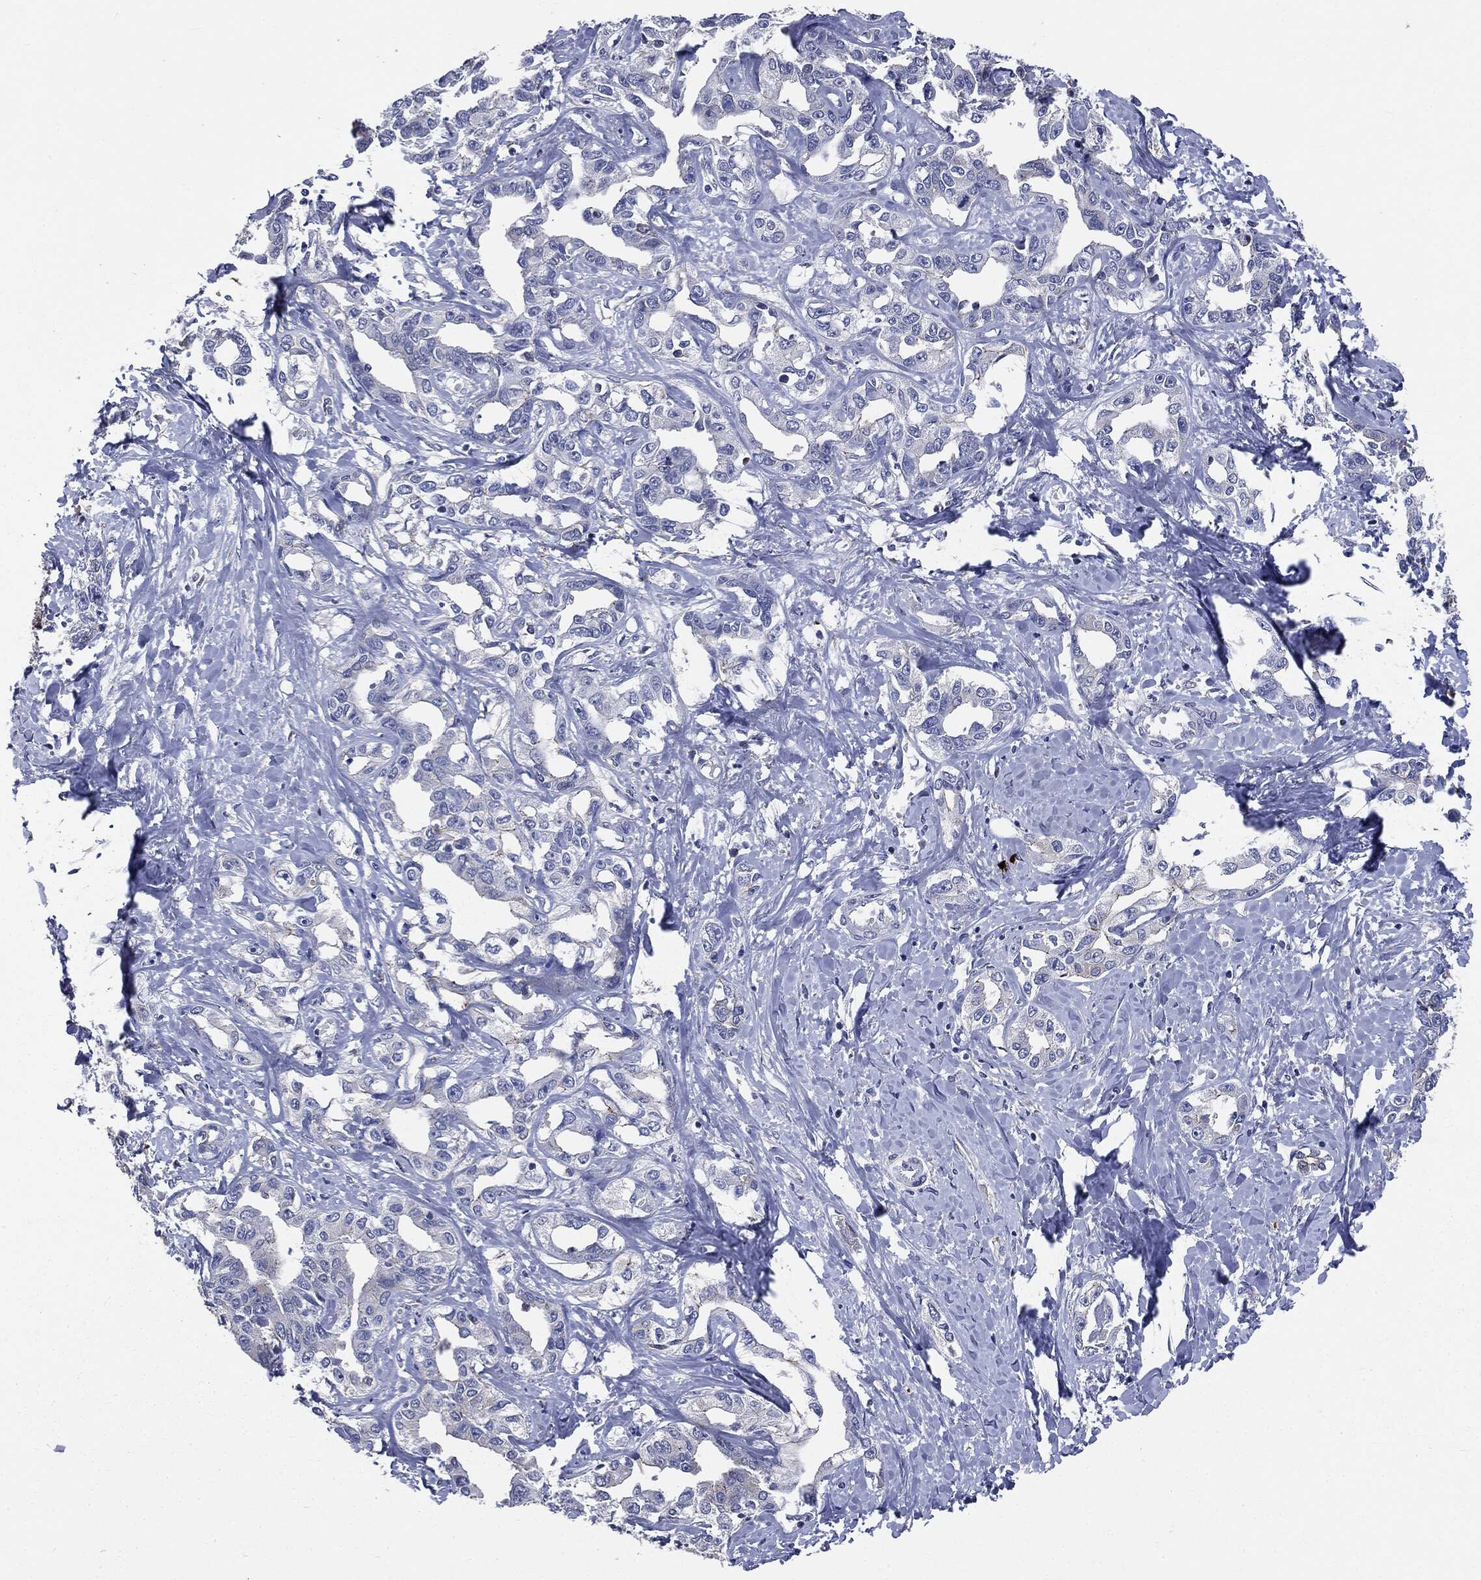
{"staining": {"intensity": "negative", "quantity": "none", "location": "none"}, "tissue": "liver cancer", "cell_type": "Tumor cells", "image_type": "cancer", "snomed": [{"axis": "morphology", "description": "Cholangiocarcinoma"}, {"axis": "topography", "description": "Liver"}], "caption": "Tumor cells show no significant protein expression in liver cholangiocarcinoma. (Brightfield microscopy of DAB (3,3'-diaminobenzidine) immunohistochemistry at high magnification).", "gene": "PTGS2", "patient": {"sex": "male", "age": 59}}